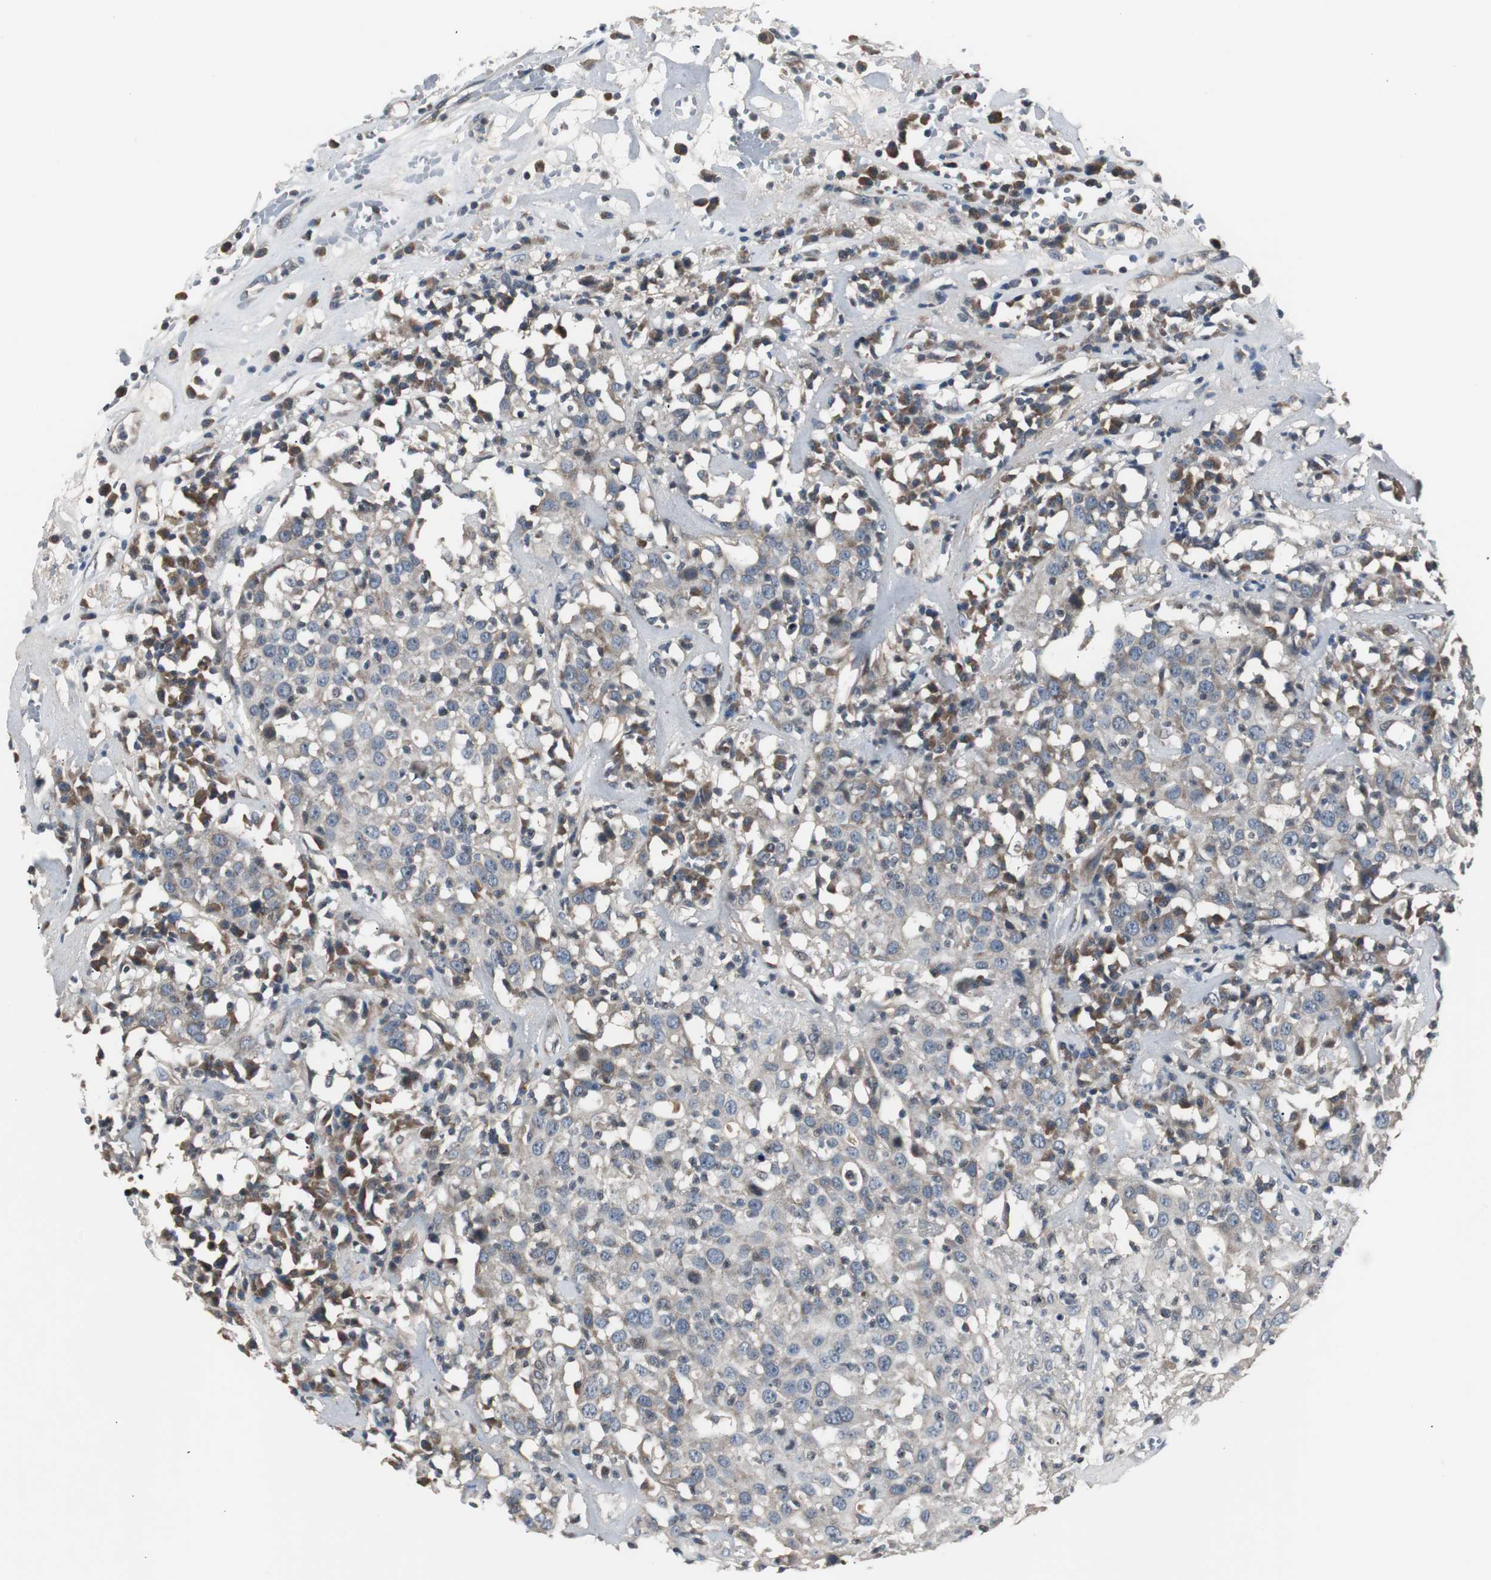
{"staining": {"intensity": "weak", "quantity": ">75%", "location": "cytoplasmic/membranous"}, "tissue": "head and neck cancer", "cell_type": "Tumor cells", "image_type": "cancer", "snomed": [{"axis": "morphology", "description": "Adenocarcinoma, NOS"}, {"axis": "topography", "description": "Salivary gland"}, {"axis": "topography", "description": "Head-Neck"}], "caption": "A high-resolution micrograph shows IHC staining of head and neck adenocarcinoma, which shows weak cytoplasmic/membranous staining in about >75% of tumor cells.", "gene": "ZMPSTE24", "patient": {"sex": "female", "age": 65}}